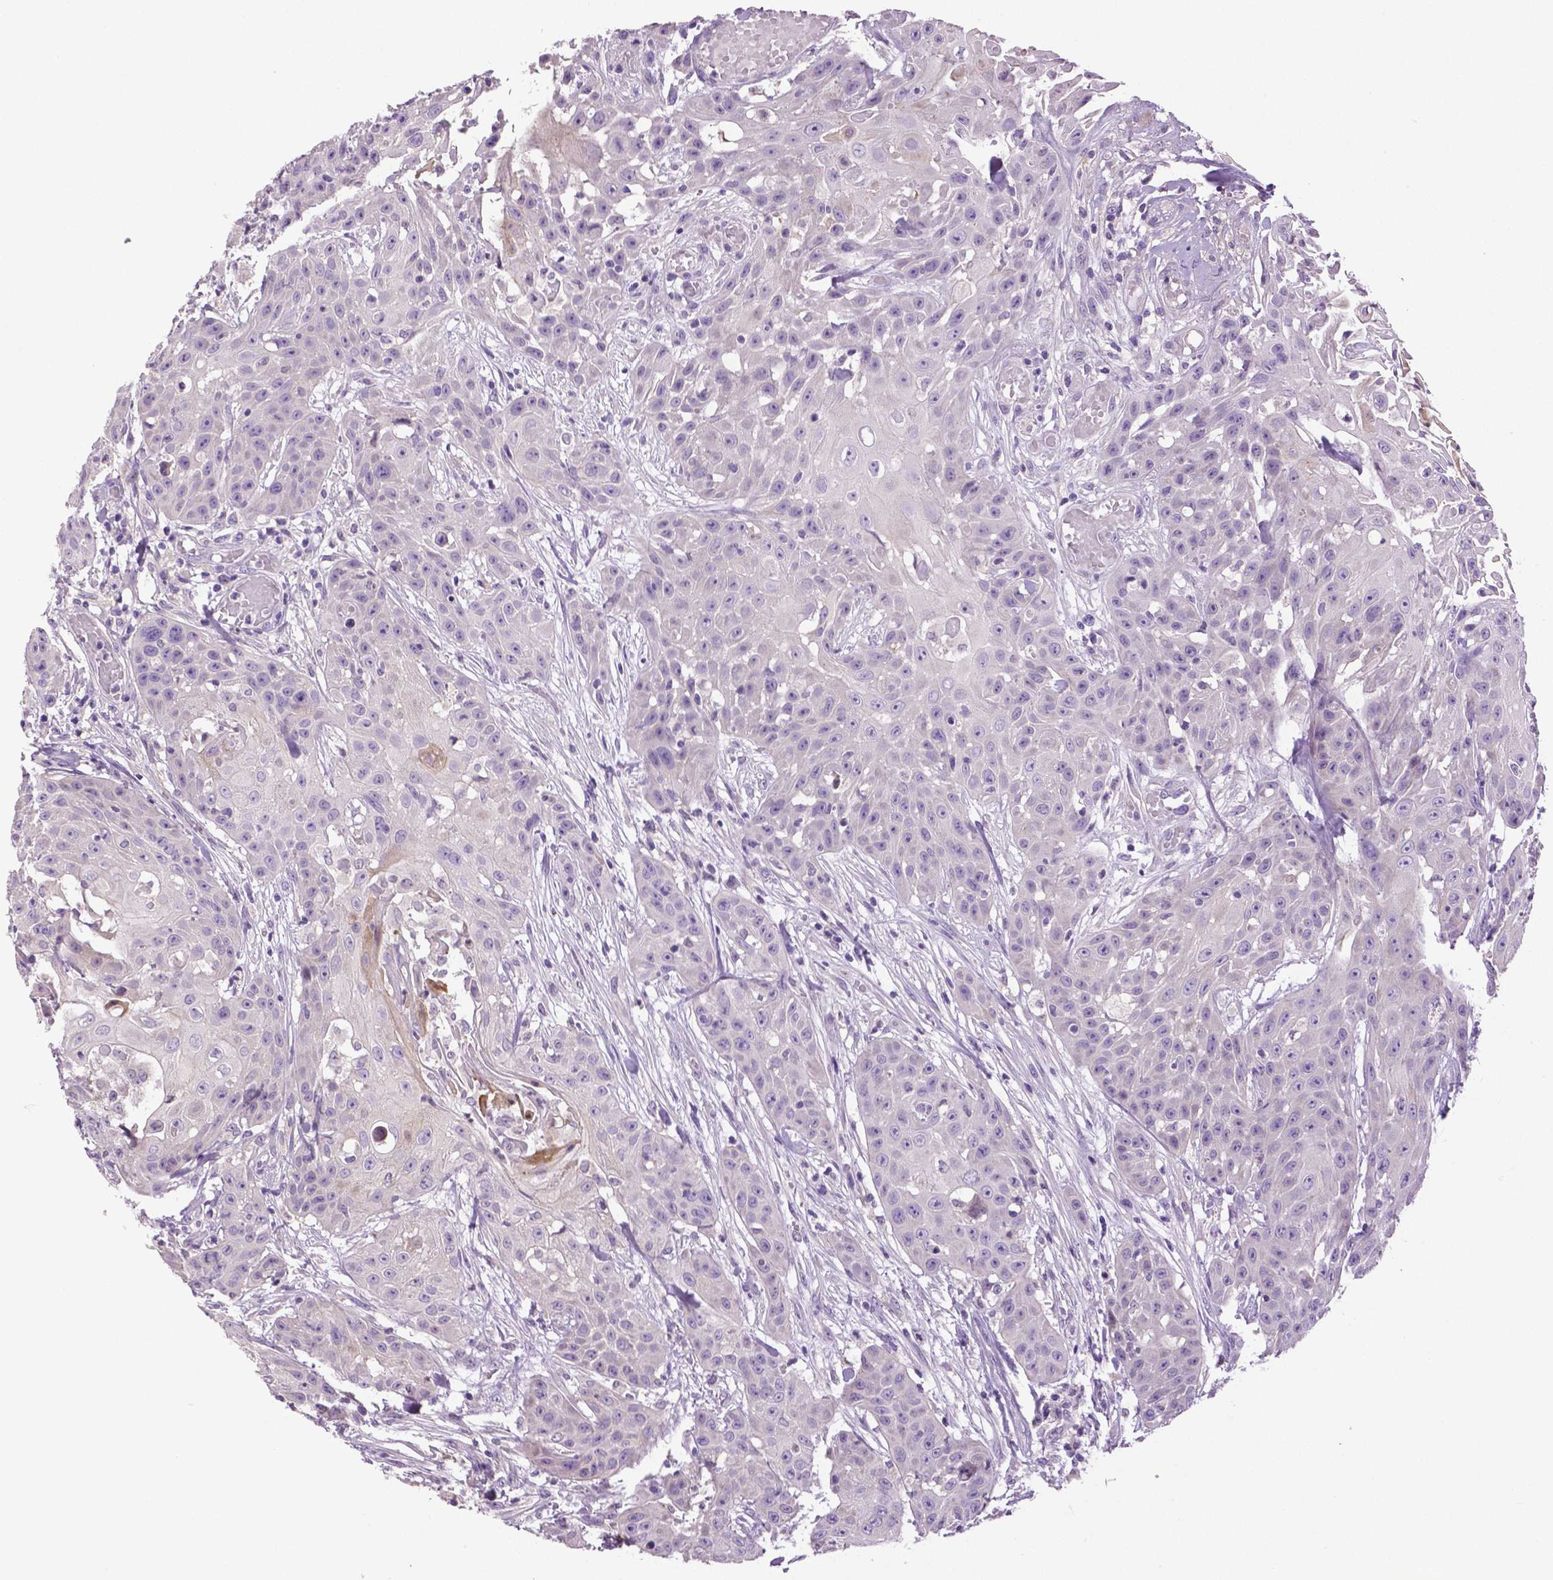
{"staining": {"intensity": "negative", "quantity": "none", "location": "none"}, "tissue": "head and neck cancer", "cell_type": "Tumor cells", "image_type": "cancer", "snomed": [{"axis": "morphology", "description": "Squamous cell carcinoma, NOS"}, {"axis": "topography", "description": "Oral tissue"}, {"axis": "topography", "description": "Head-Neck"}], "caption": "DAB immunohistochemical staining of human head and neck squamous cell carcinoma exhibits no significant positivity in tumor cells.", "gene": "DNAH12", "patient": {"sex": "female", "age": 55}}